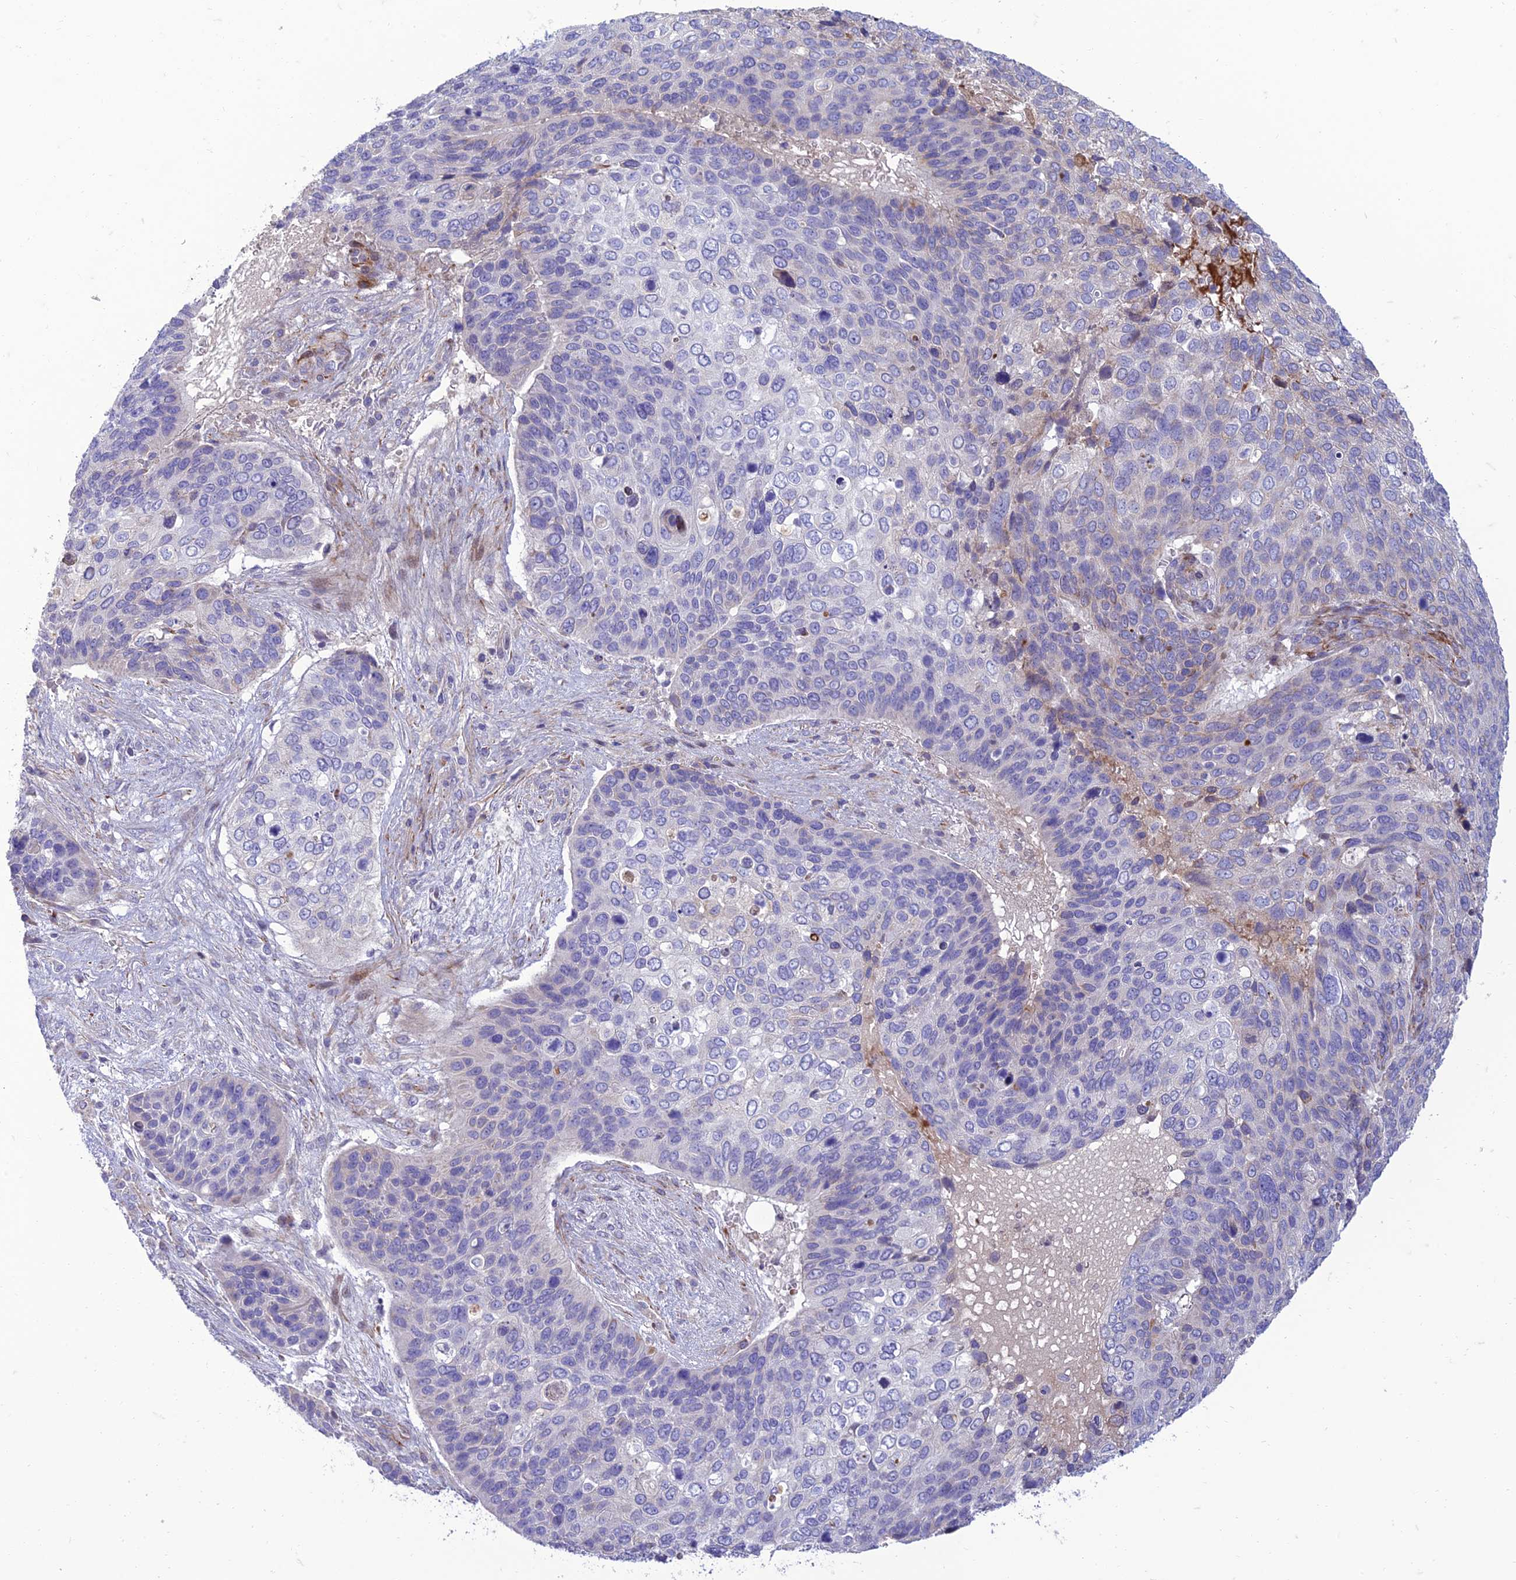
{"staining": {"intensity": "negative", "quantity": "none", "location": "none"}, "tissue": "skin cancer", "cell_type": "Tumor cells", "image_type": "cancer", "snomed": [{"axis": "morphology", "description": "Basal cell carcinoma"}, {"axis": "topography", "description": "Skin"}], "caption": "An immunohistochemistry (IHC) micrograph of skin cancer is shown. There is no staining in tumor cells of skin cancer.", "gene": "SEL1L3", "patient": {"sex": "female", "age": 74}}